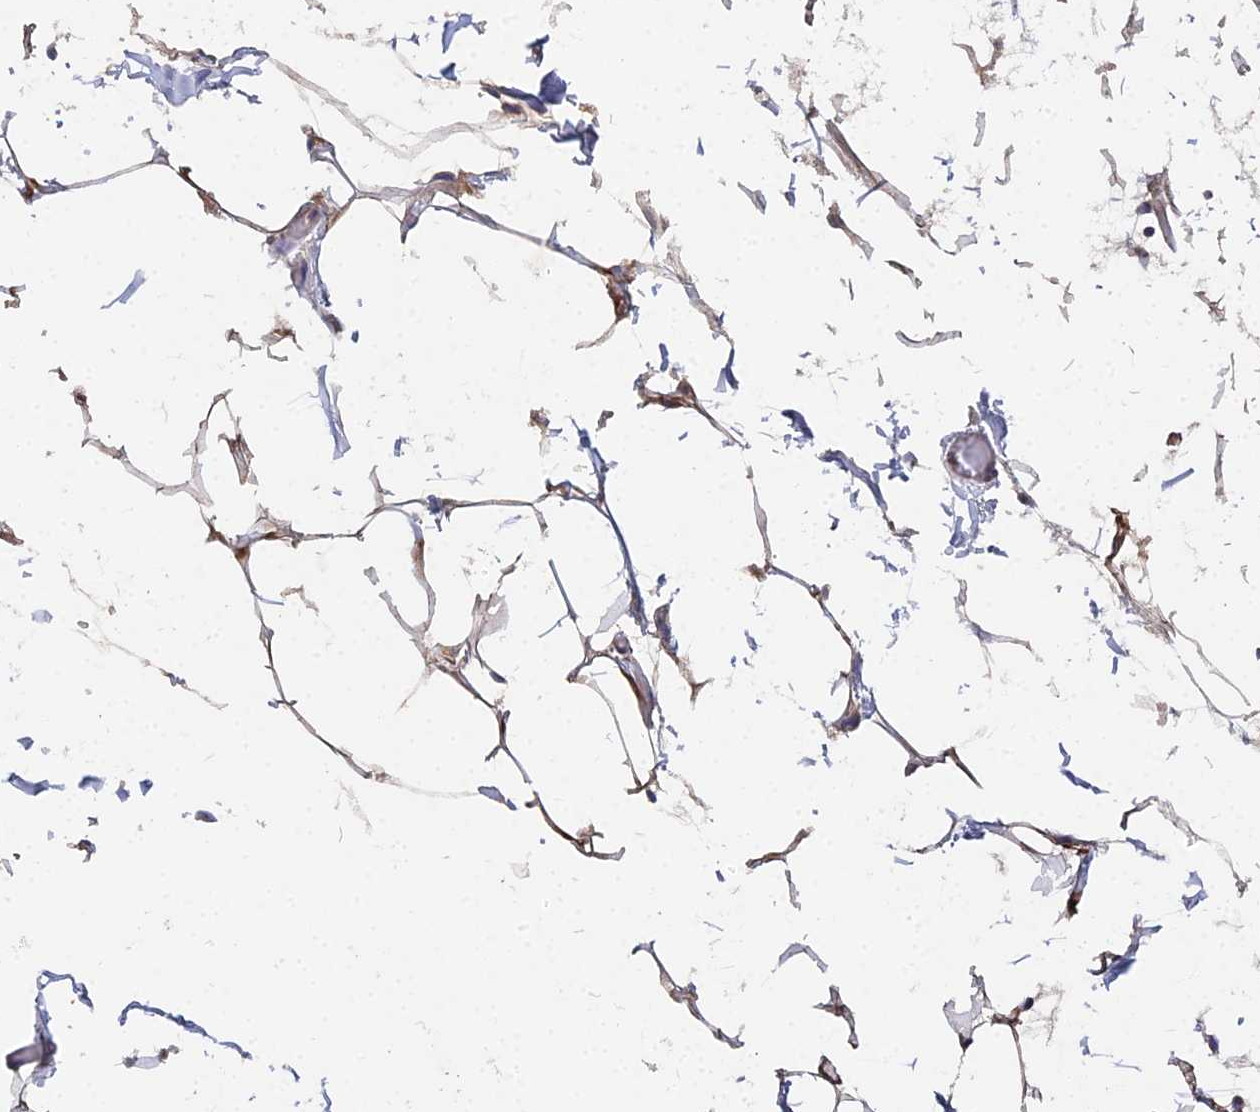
{"staining": {"intensity": "moderate", "quantity": ">75%", "location": "cytoplasmic/membranous"}, "tissue": "adipose tissue", "cell_type": "Adipocytes", "image_type": "normal", "snomed": [{"axis": "morphology", "description": "Normal tissue, NOS"}, {"axis": "topography", "description": "Soft tissue"}, {"axis": "topography", "description": "Adipose tissue"}, {"axis": "topography", "description": "Vascular tissue"}, {"axis": "topography", "description": "Peripheral nerve tissue"}], "caption": "Immunohistochemical staining of benign human adipose tissue shows >75% levels of moderate cytoplasmic/membranous protein expression in approximately >75% of adipocytes. (brown staining indicates protein expression, while blue staining denotes nuclei).", "gene": "SPANXN4", "patient": {"sex": "male", "age": 46}}